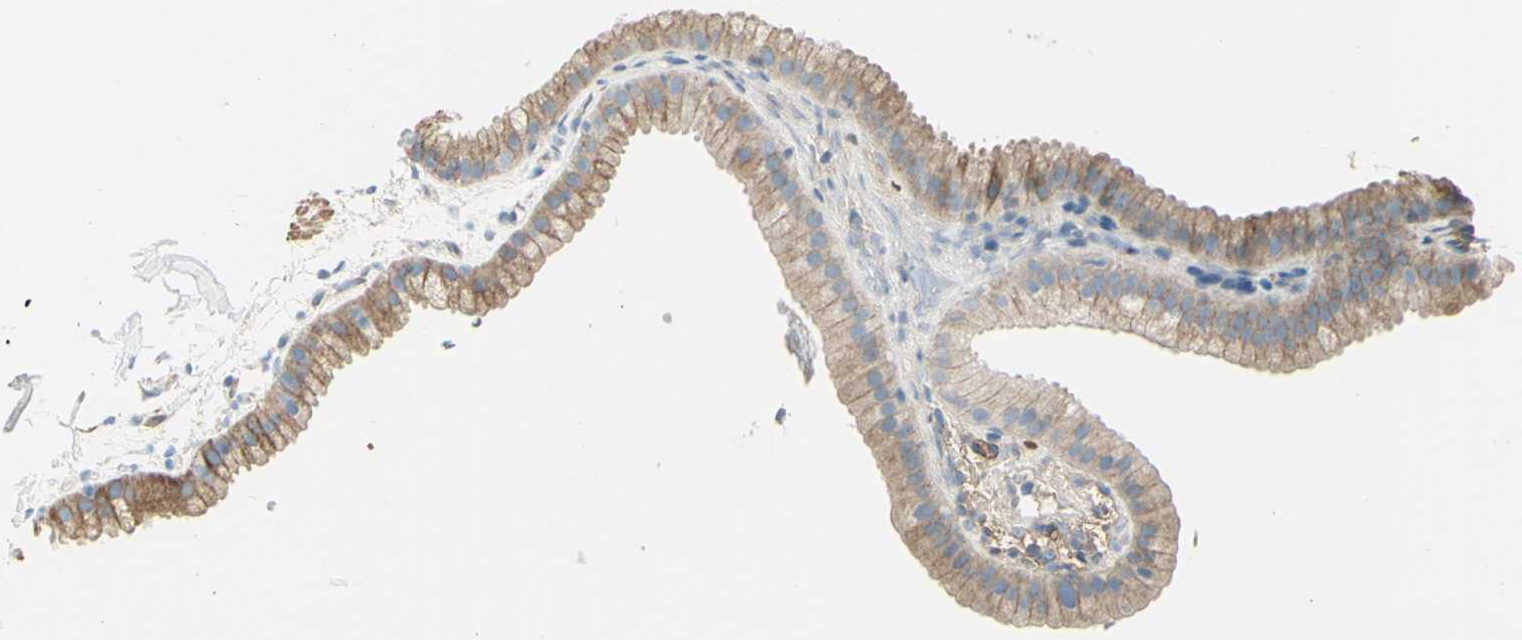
{"staining": {"intensity": "moderate", "quantity": ">75%", "location": "cytoplasmic/membranous"}, "tissue": "gallbladder", "cell_type": "Glandular cells", "image_type": "normal", "snomed": [{"axis": "morphology", "description": "Normal tissue, NOS"}, {"axis": "topography", "description": "Gallbladder"}], "caption": "A brown stain highlights moderate cytoplasmic/membranous positivity of a protein in glandular cells of unremarkable gallbladder. (brown staining indicates protein expression, while blue staining denotes nuclei).", "gene": "NCBP2L", "patient": {"sex": "female", "age": 64}}